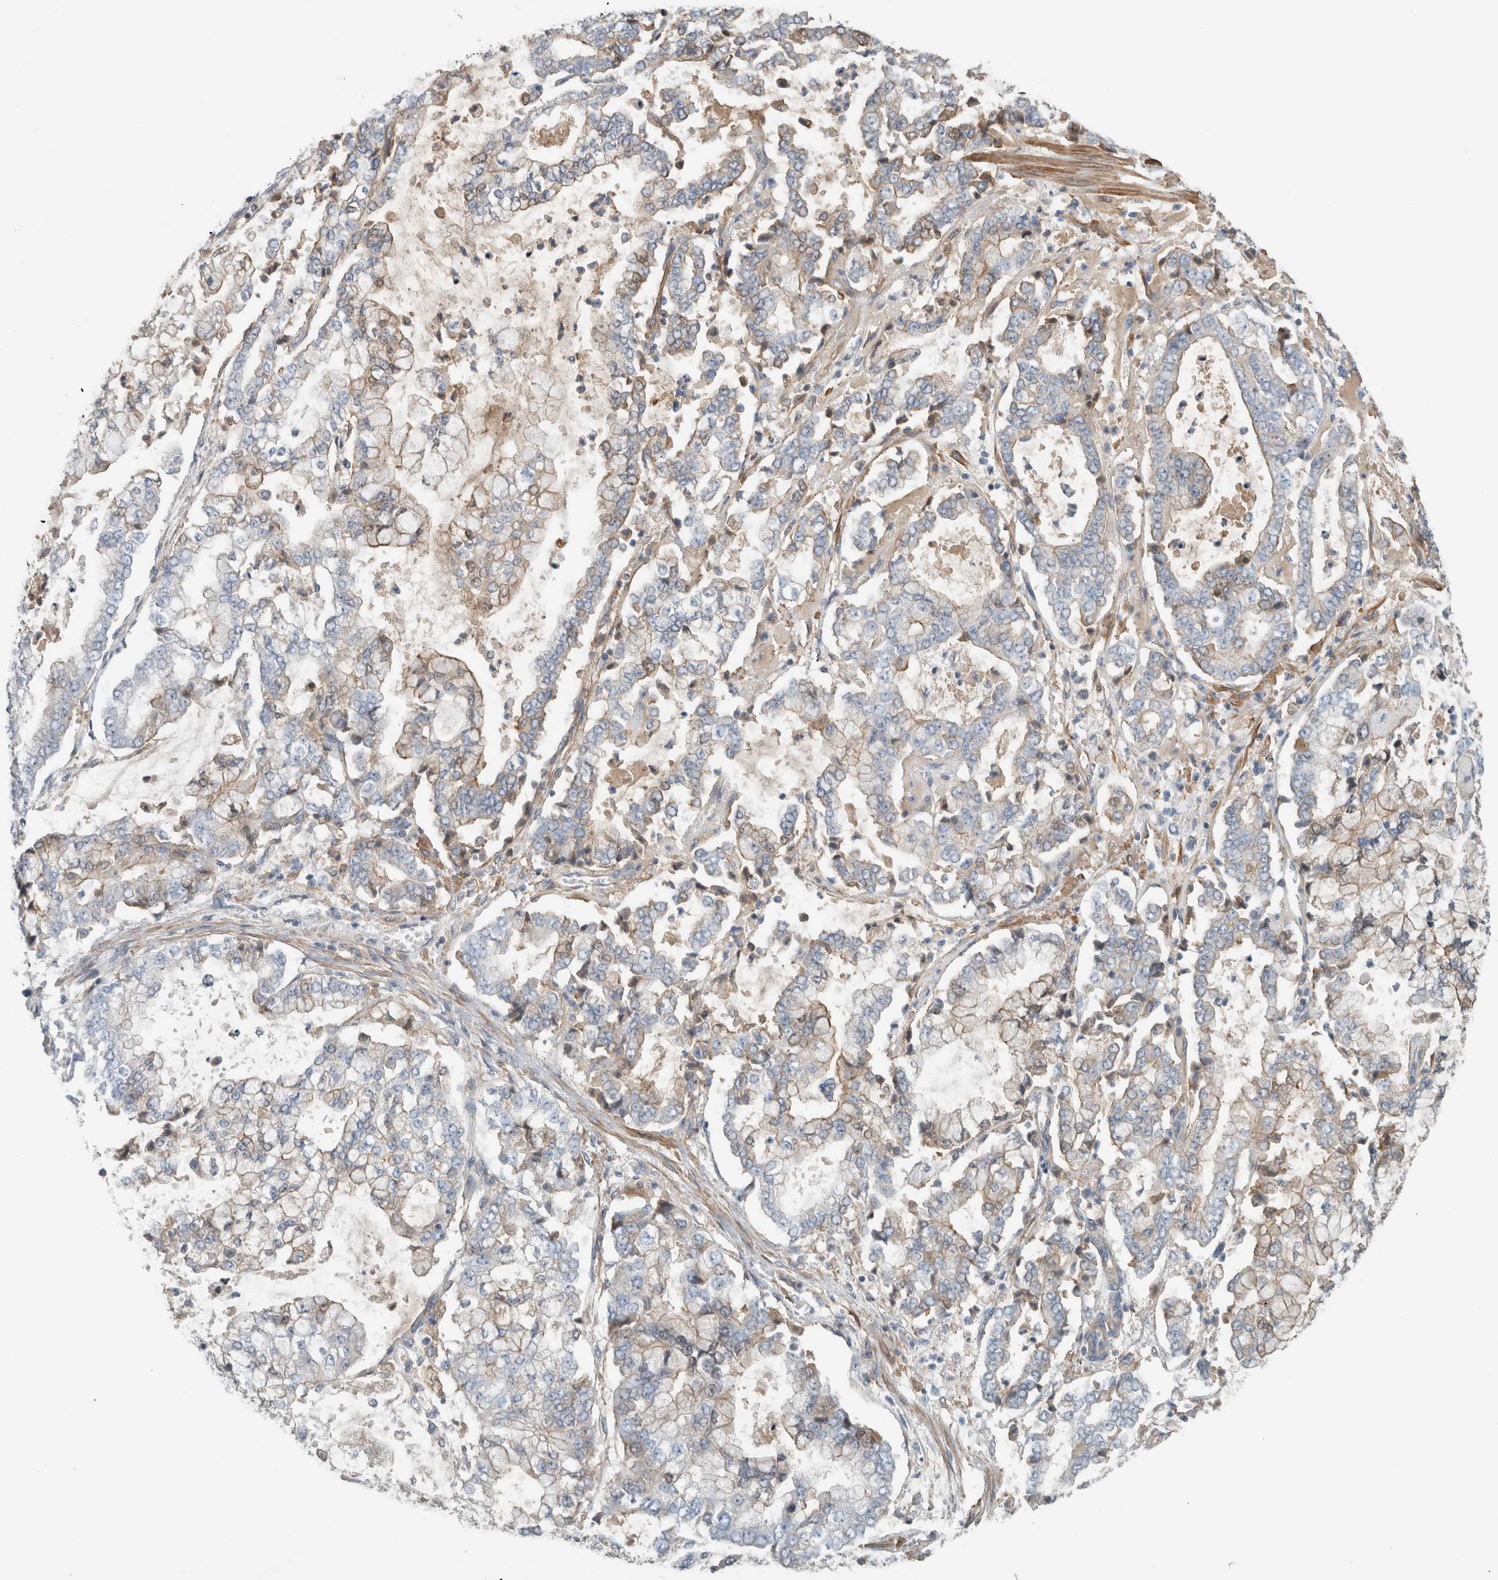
{"staining": {"intensity": "weak", "quantity": "25%-75%", "location": "cytoplasmic/membranous"}, "tissue": "stomach cancer", "cell_type": "Tumor cells", "image_type": "cancer", "snomed": [{"axis": "morphology", "description": "Adenocarcinoma, NOS"}, {"axis": "topography", "description": "Stomach"}], "caption": "There is low levels of weak cytoplasmic/membranous staining in tumor cells of stomach cancer (adenocarcinoma), as demonstrated by immunohistochemical staining (brown color).", "gene": "CFI", "patient": {"sex": "male", "age": 76}}